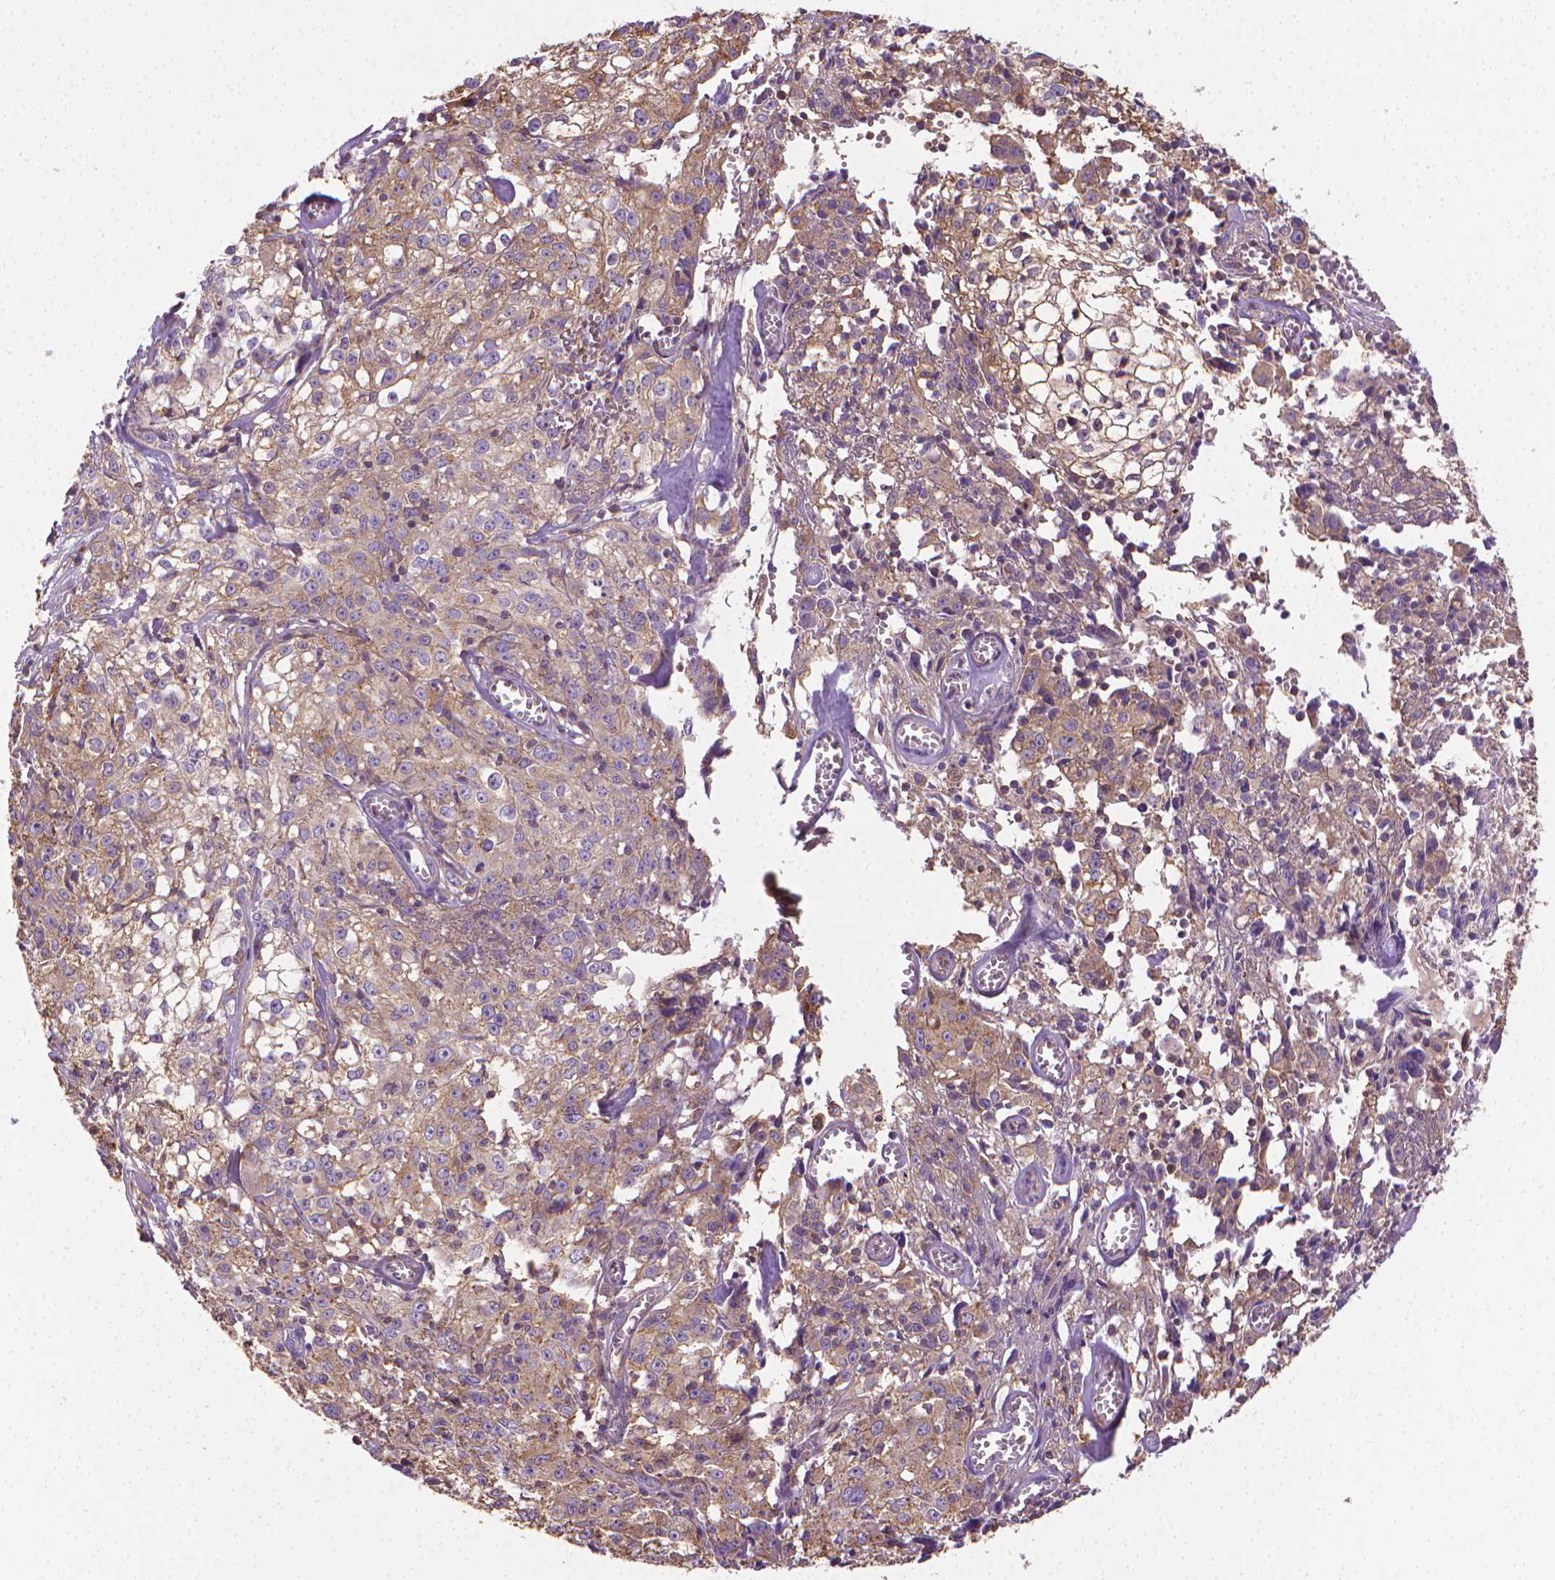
{"staining": {"intensity": "weak", "quantity": "25%-75%", "location": "cytoplasmic/membranous"}, "tissue": "cervical cancer", "cell_type": "Tumor cells", "image_type": "cancer", "snomed": [{"axis": "morphology", "description": "Squamous cell carcinoma, NOS"}, {"axis": "topography", "description": "Cervix"}], "caption": "Cervical cancer (squamous cell carcinoma) stained with DAB (3,3'-diaminobenzidine) immunohistochemistry displays low levels of weak cytoplasmic/membranous expression in about 25%-75% of tumor cells.", "gene": "SLC51B", "patient": {"sex": "female", "age": 85}}